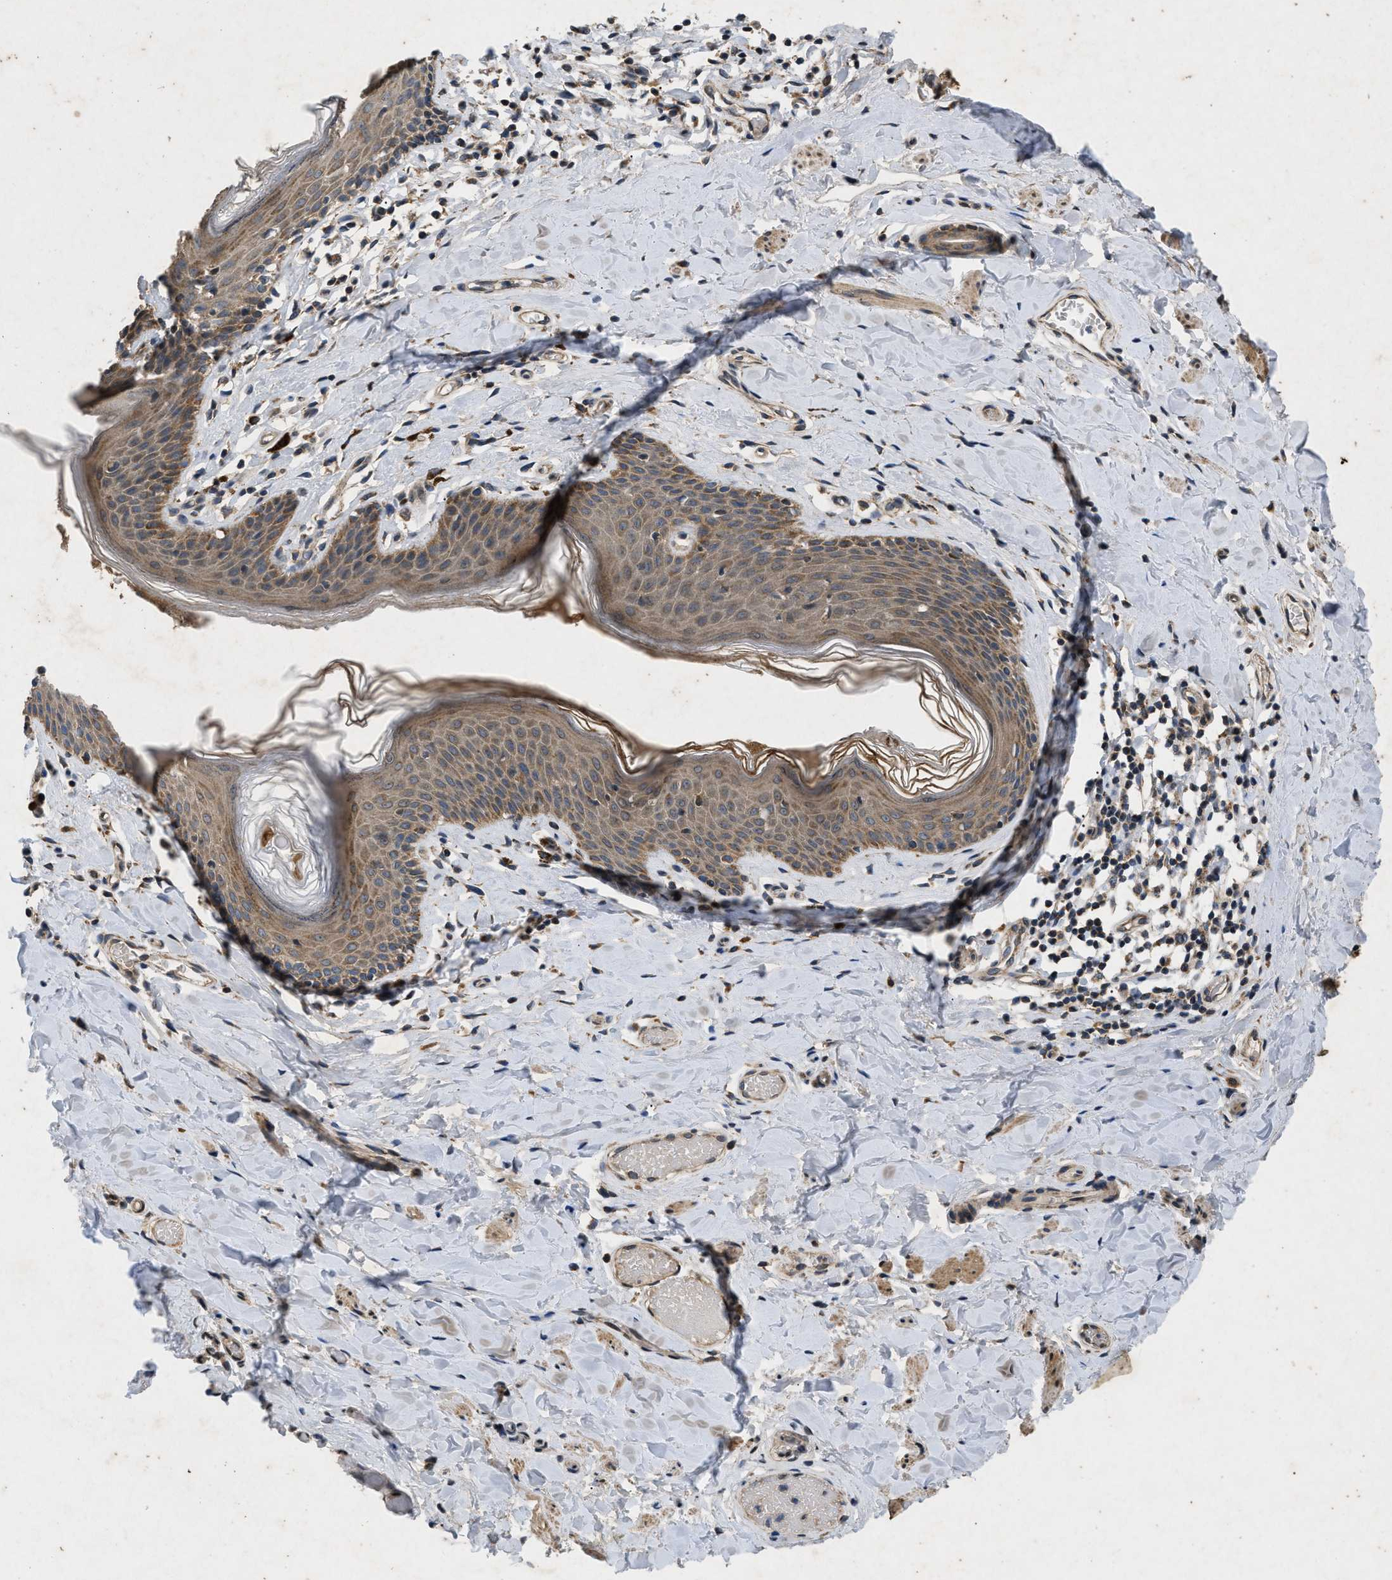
{"staining": {"intensity": "moderate", "quantity": ">75%", "location": "cytoplasmic/membranous"}, "tissue": "skin", "cell_type": "Epidermal cells", "image_type": "normal", "snomed": [{"axis": "morphology", "description": "Normal tissue, NOS"}, {"axis": "topography", "description": "Vulva"}], "caption": "Benign skin reveals moderate cytoplasmic/membranous expression in approximately >75% of epidermal cells (IHC, brightfield microscopy, high magnification)..", "gene": "PRKG2", "patient": {"sex": "female", "age": 66}}